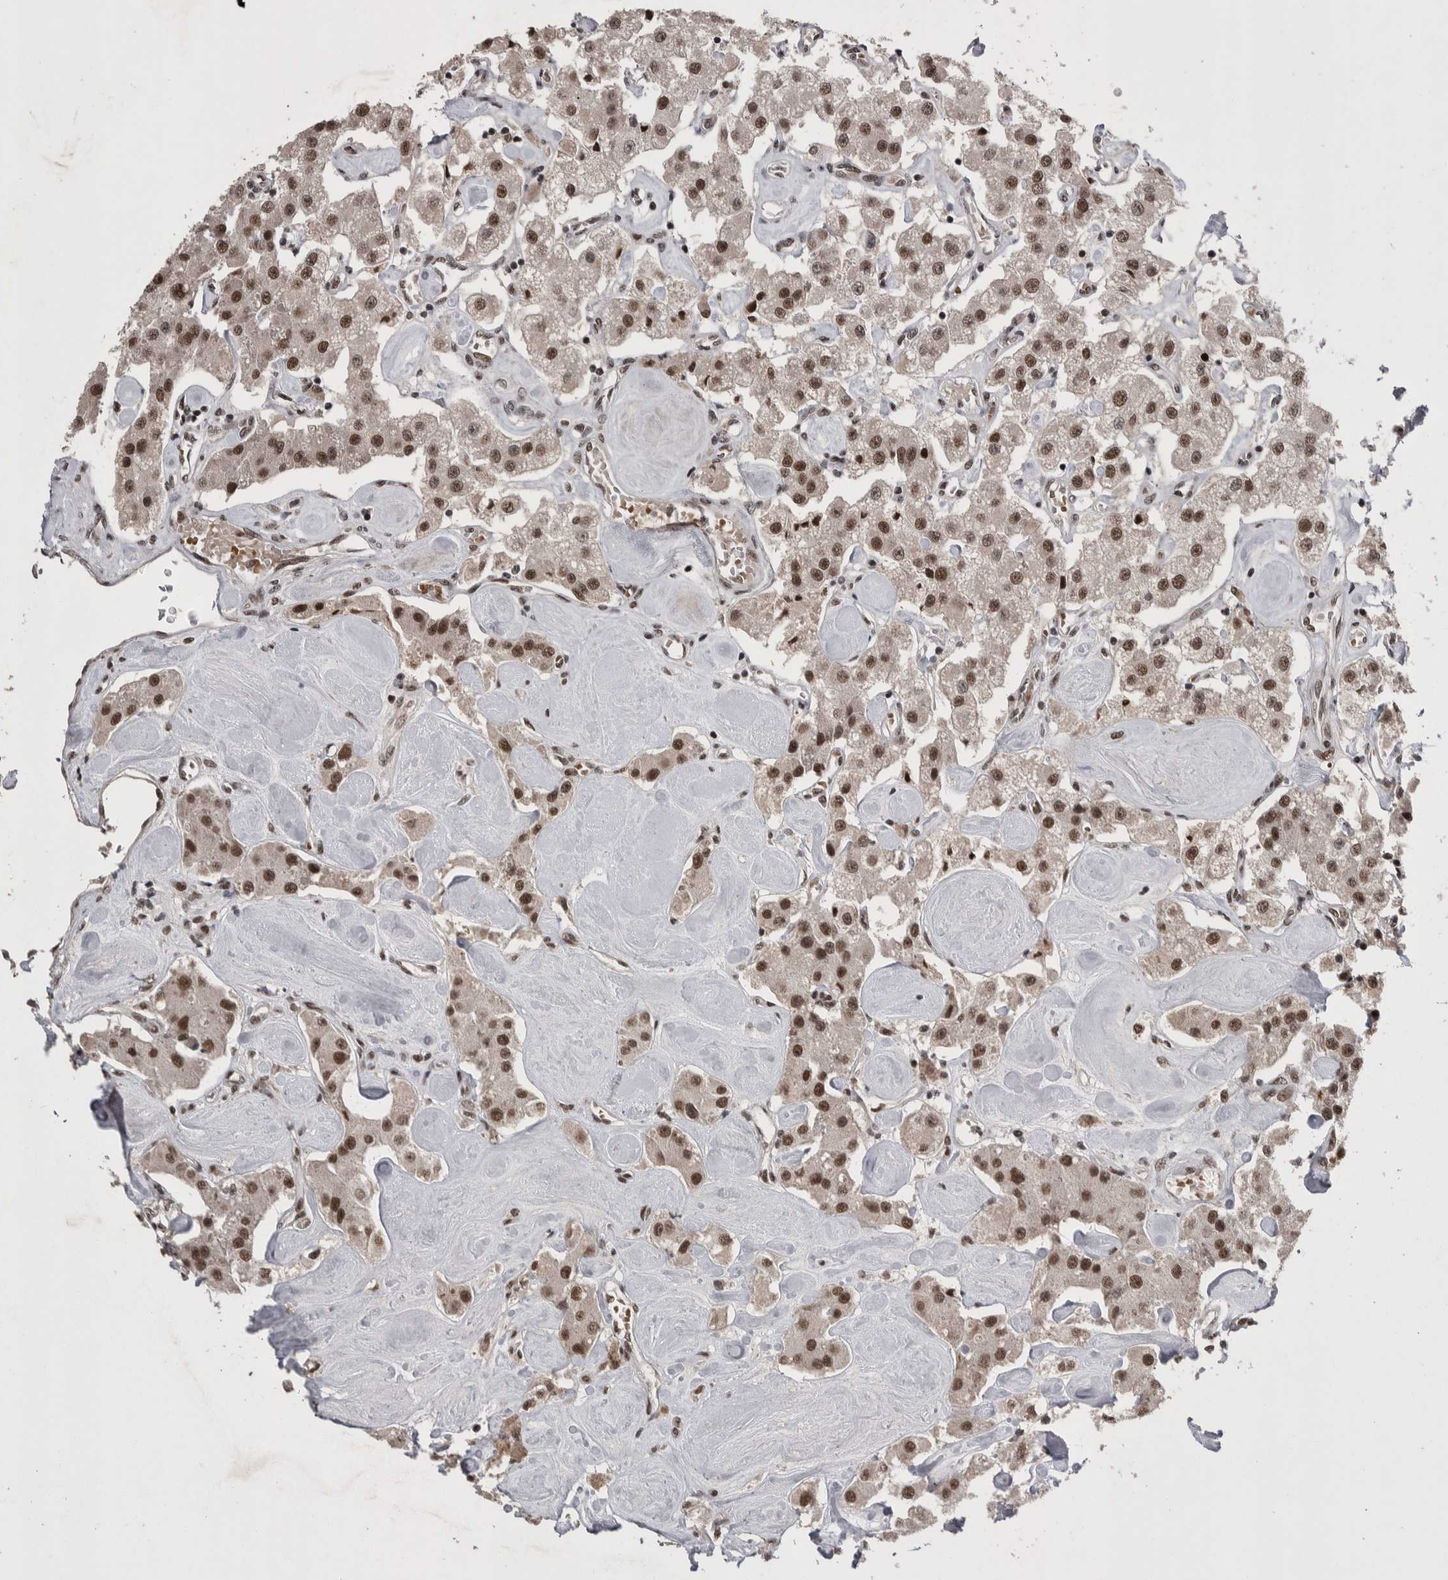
{"staining": {"intensity": "strong", "quantity": ">75%", "location": "nuclear"}, "tissue": "carcinoid", "cell_type": "Tumor cells", "image_type": "cancer", "snomed": [{"axis": "morphology", "description": "Carcinoid, malignant, NOS"}, {"axis": "topography", "description": "Pancreas"}], "caption": "Carcinoid stained for a protein (brown) reveals strong nuclear positive staining in about >75% of tumor cells.", "gene": "DMTF1", "patient": {"sex": "male", "age": 41}}